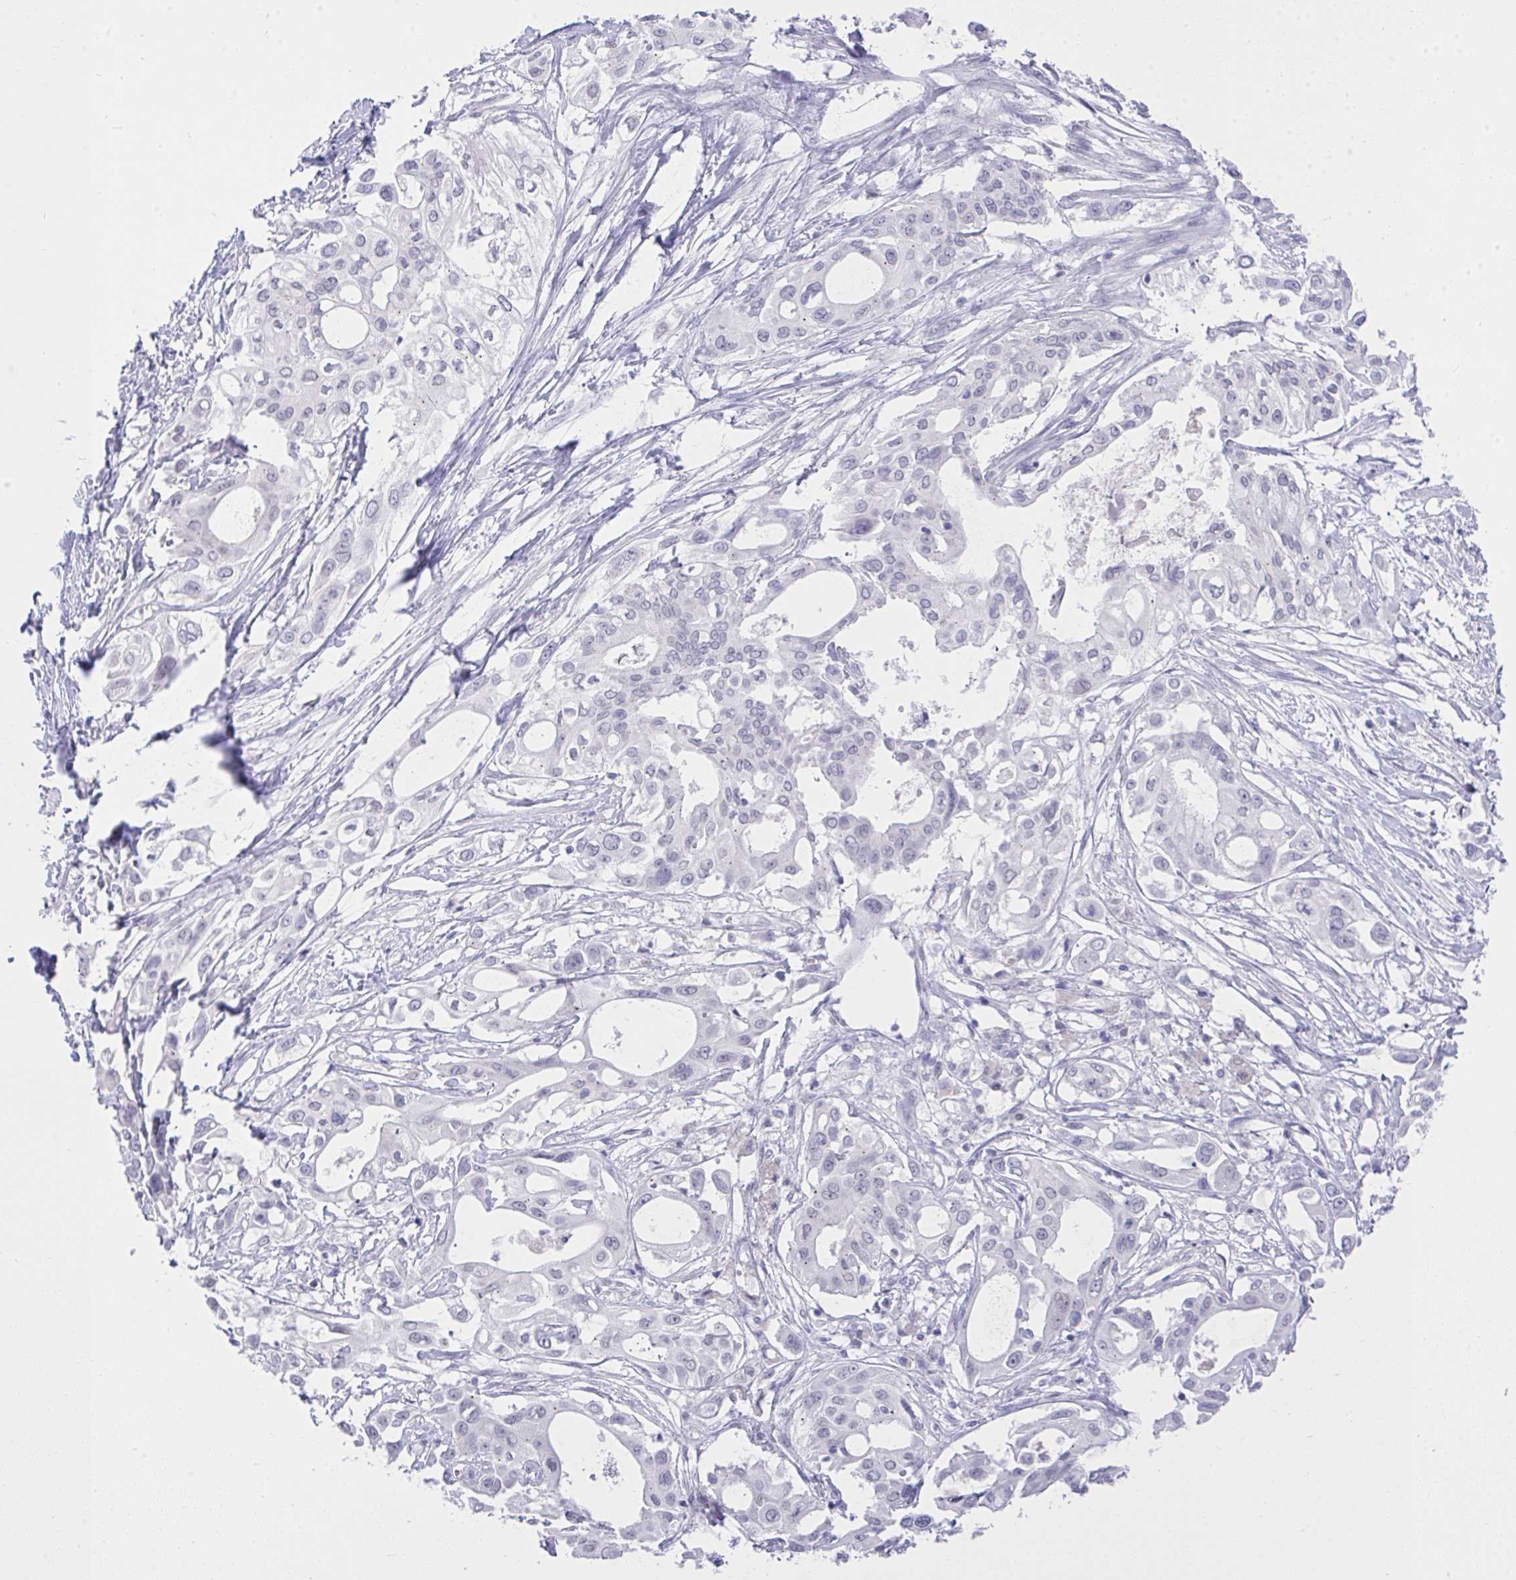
{"staining": {"intensity": "negative", "quantity": "none", "location": "none"}, "tissue": "pancreatic cancer", "cell_type": "Tumor cells", "image_type": "cancer", "snomed": [{"axis": "morphology", "description": "Adenocarcinoma, NOS"}, {"axis": "topography", "description": "Pancreas"}], "caption": "High magnification brightfield microscopy of pancreatic cancer (adenocarcinoma) stained with DAB (brown) and counterstained with hematoxylin (blue): tumor cells show no significant staining. (Immunohistochemistry, brightfield microscopy, high magnification).", "gene": "MS4A12", "patient": {"sex": "female", "age": 68}}